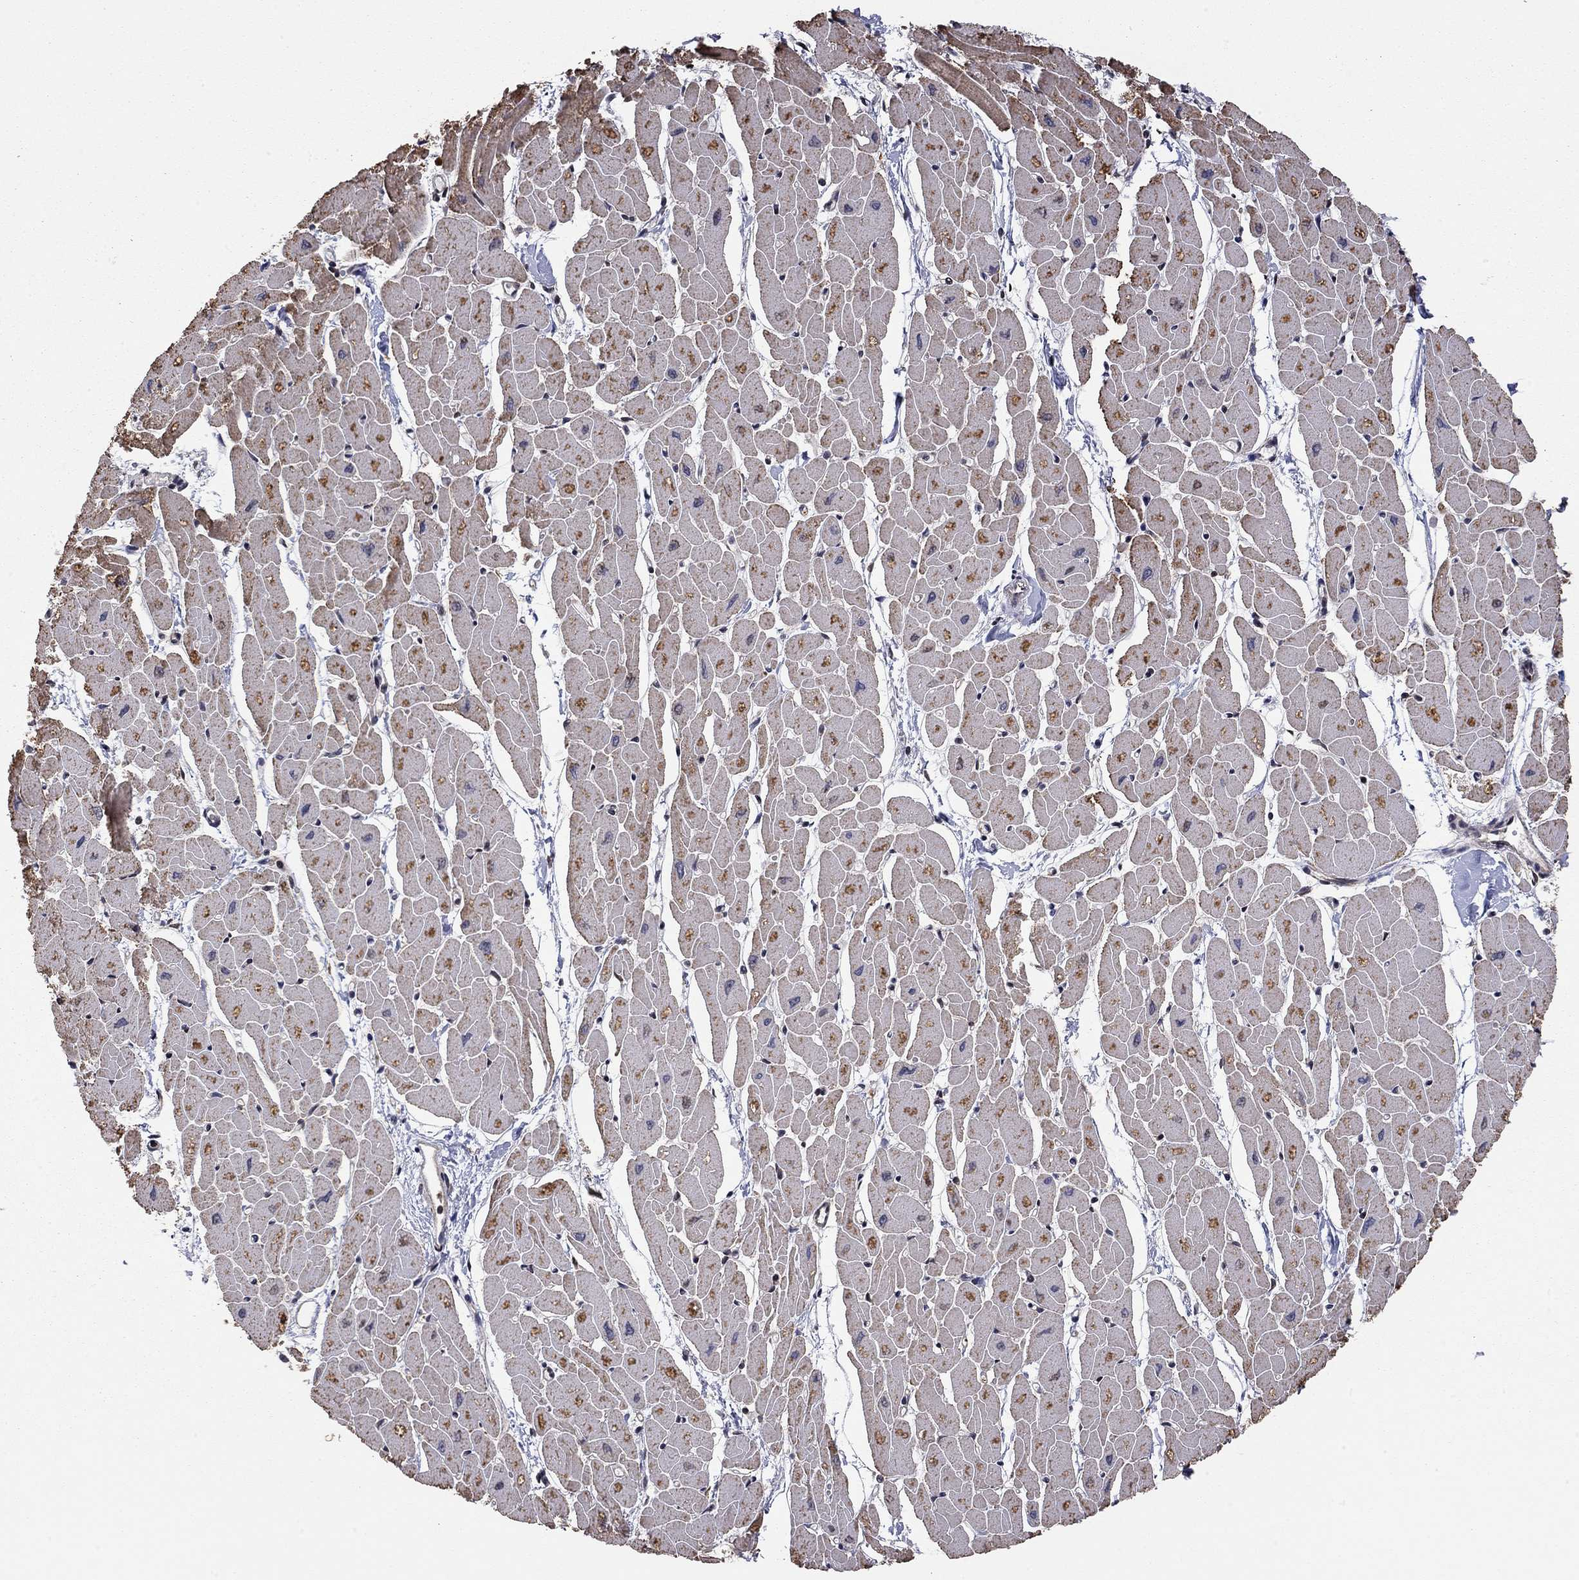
{"staining": {"intensity": "moderate", "quantity": "25%-75%", "location": "cytoplasmic/membranous"}, "tissue": "heart muscle", "cell_type": "Cardiomyocytes", "image_type": "normal", "snomed": [{"axis": "morphology", "description": "Normal tissue, NOS"}, {"axis": "topography", "description": "Heart"}], "caption": "Approximately 25%-75% of cardiomyocytes in unremarkable human heart muscle display moderate cytoplasmic/membranous protein staining as visualized by brown immunohistochemical staining.", "gene": "TDP1", "patient": {"sex": "male", "age": 57}}